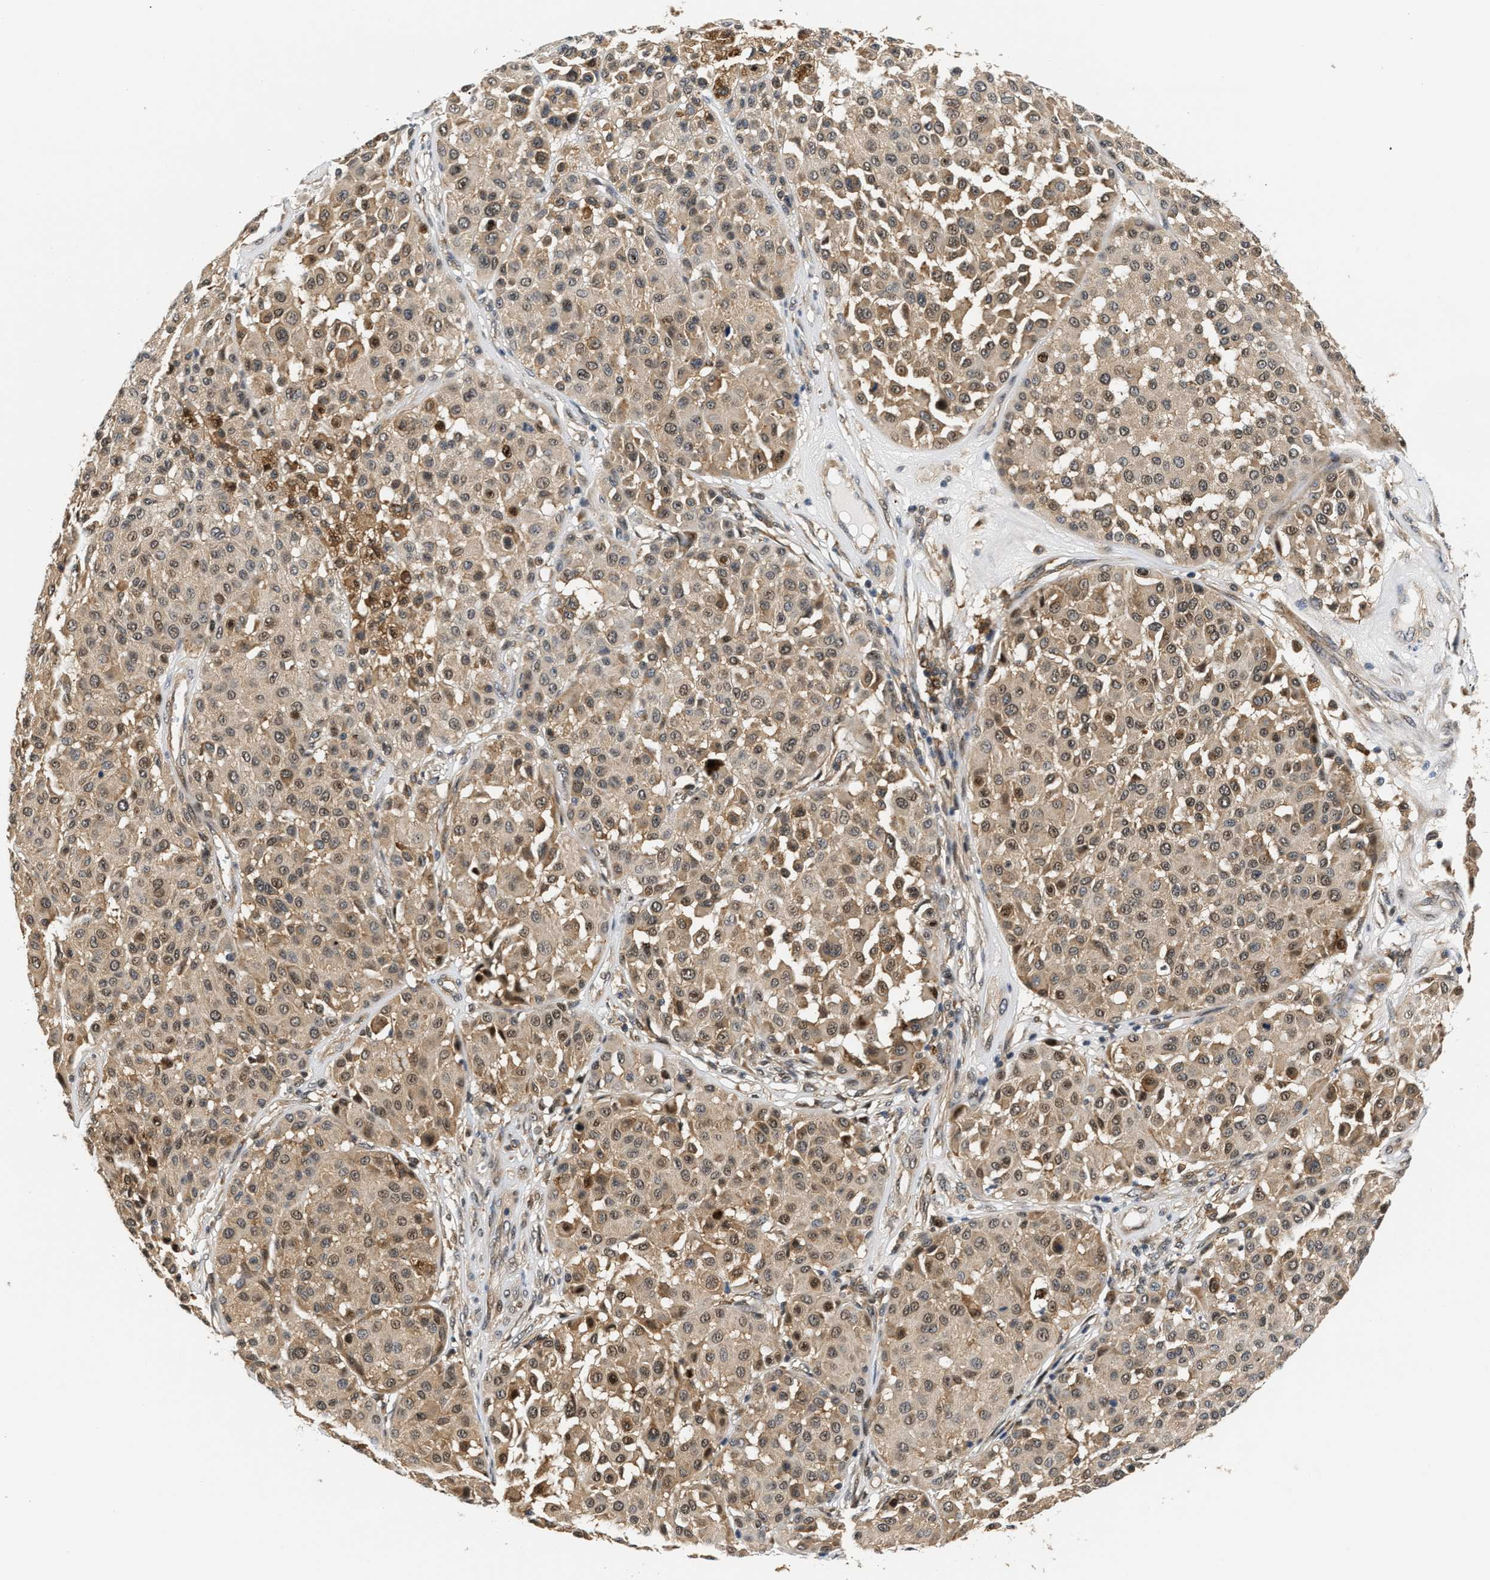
{"staining": {"intensity": "moderate", "quantity": ">75%", "location": "cytoplasmic/membranous,nuclear"}, "tissue": "melanoma", "cell_type": "Tumor cells", "image_type": "cancer", "snomed": [{"axis": "morphology", "description": "Malignant melanoma, Metastatic site"}, {"axis": "topography", "description": "Soft tissue"}], "caption": "Immunohistochemistry (IHC) (DAB (3,3'-diaminobenzidine)) staining of malignant melanoma (metastatic site) exhibits moderate cytoplasmic/membranous and nuclear protein expression in approximately >75% of tumor cells.", "gene": "LARP6", "patient": {"sex": "male", "age": 41}}